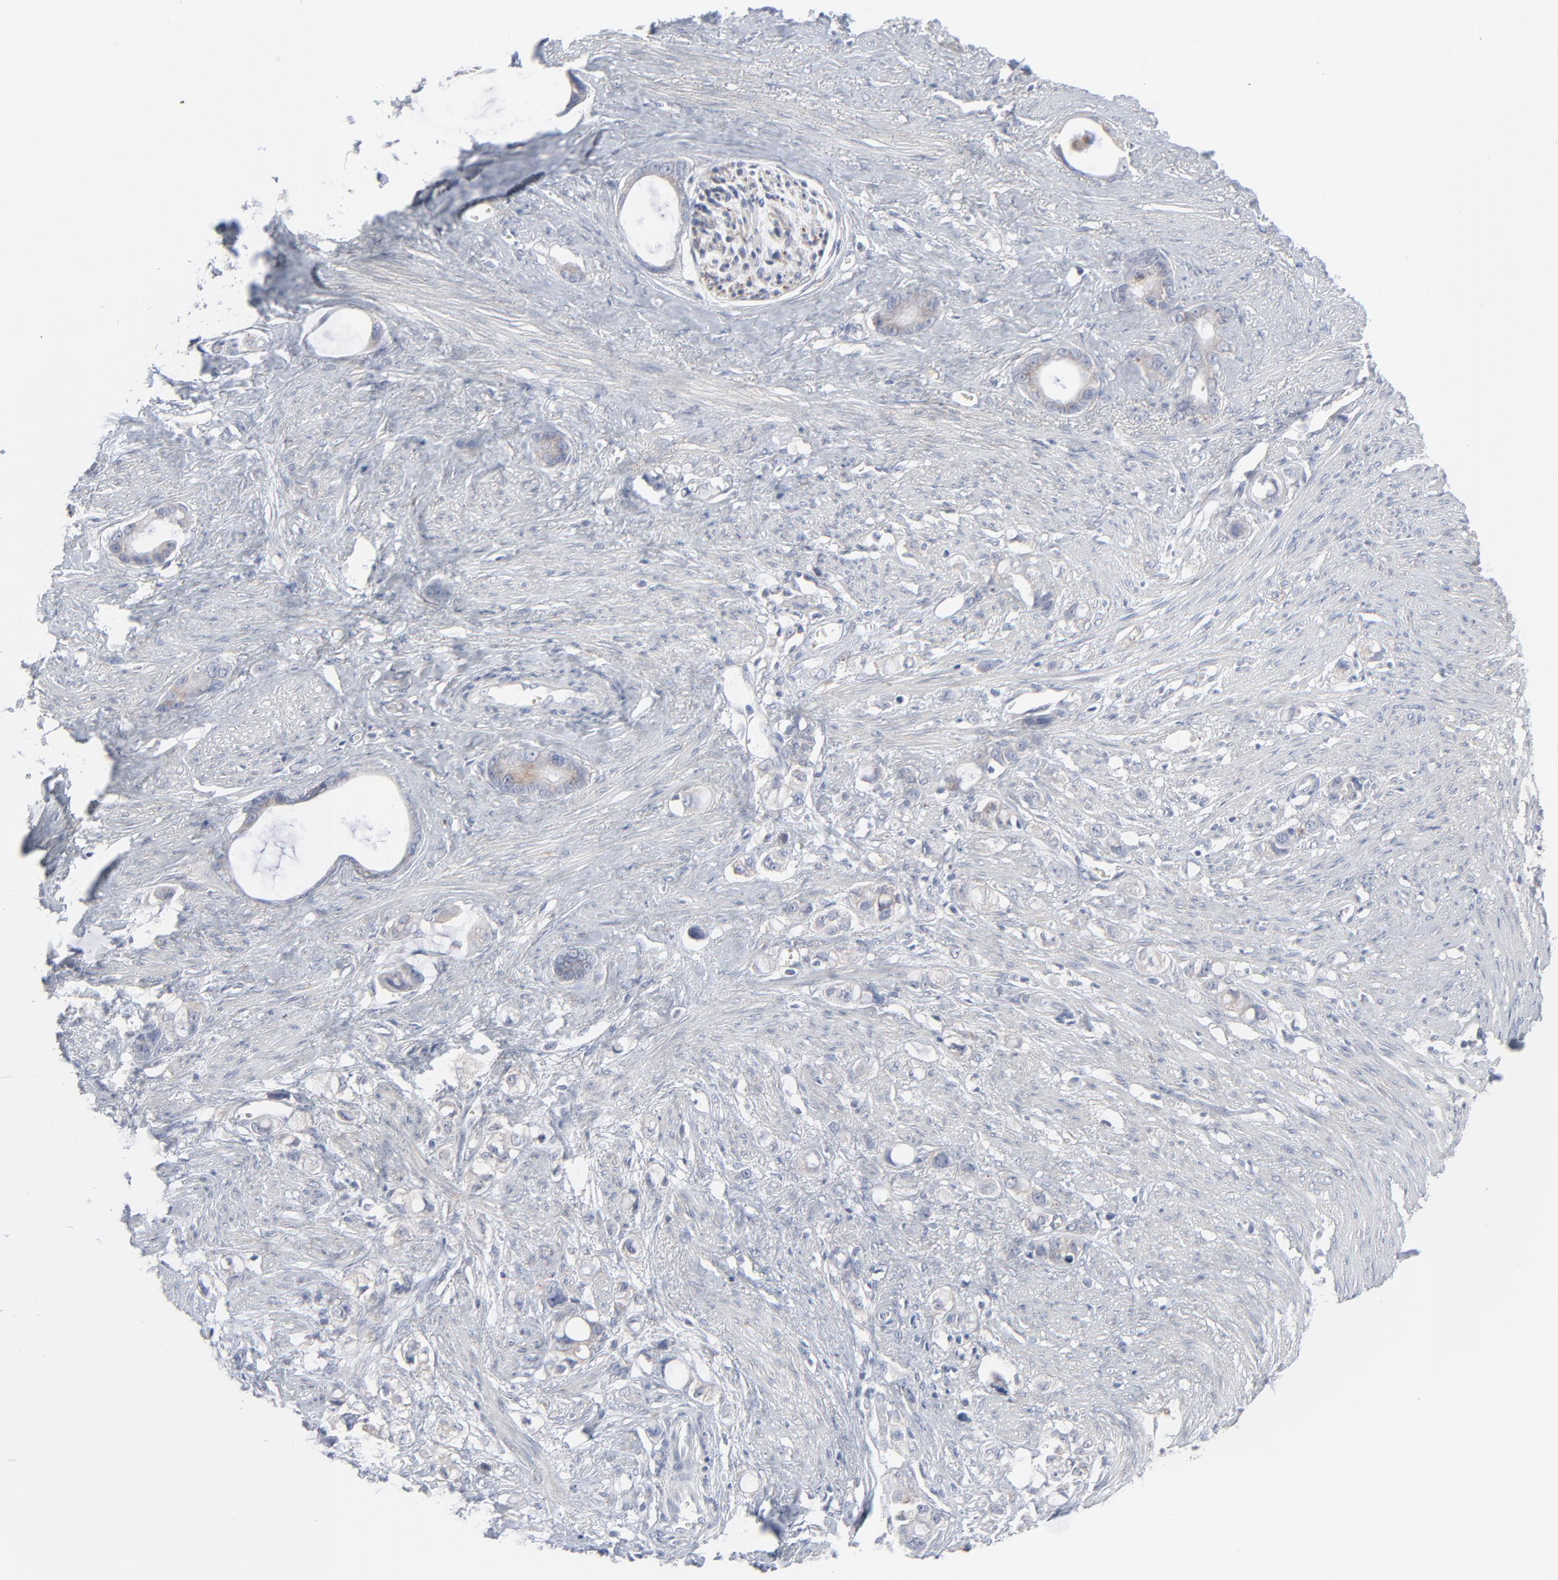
{"staining": {"intensity": "weak", "quantity": "<25%", "location": "cytoplasmic/membranous"}, "tissue": "stomach cancer", "cell_type": "Tumor cells", "image_type": "cancer", "snomed": [{"axis": "morphology", "description": "Adenocarcinoma, NOS"}, {"axis": "topography", "description": "Stomach"}], "caption": "Immunohistochemistry micrograph of human stomach cancer stained for a protein (brown), which displays no expression in tumor cells. (Stains: DAB immunohistochemistry with hematoxylin counter stain, Microscopy: brightfield microscopy at high magnification).", "gene": "KDSR", "patient": {"sex": "female", "age": 75}}